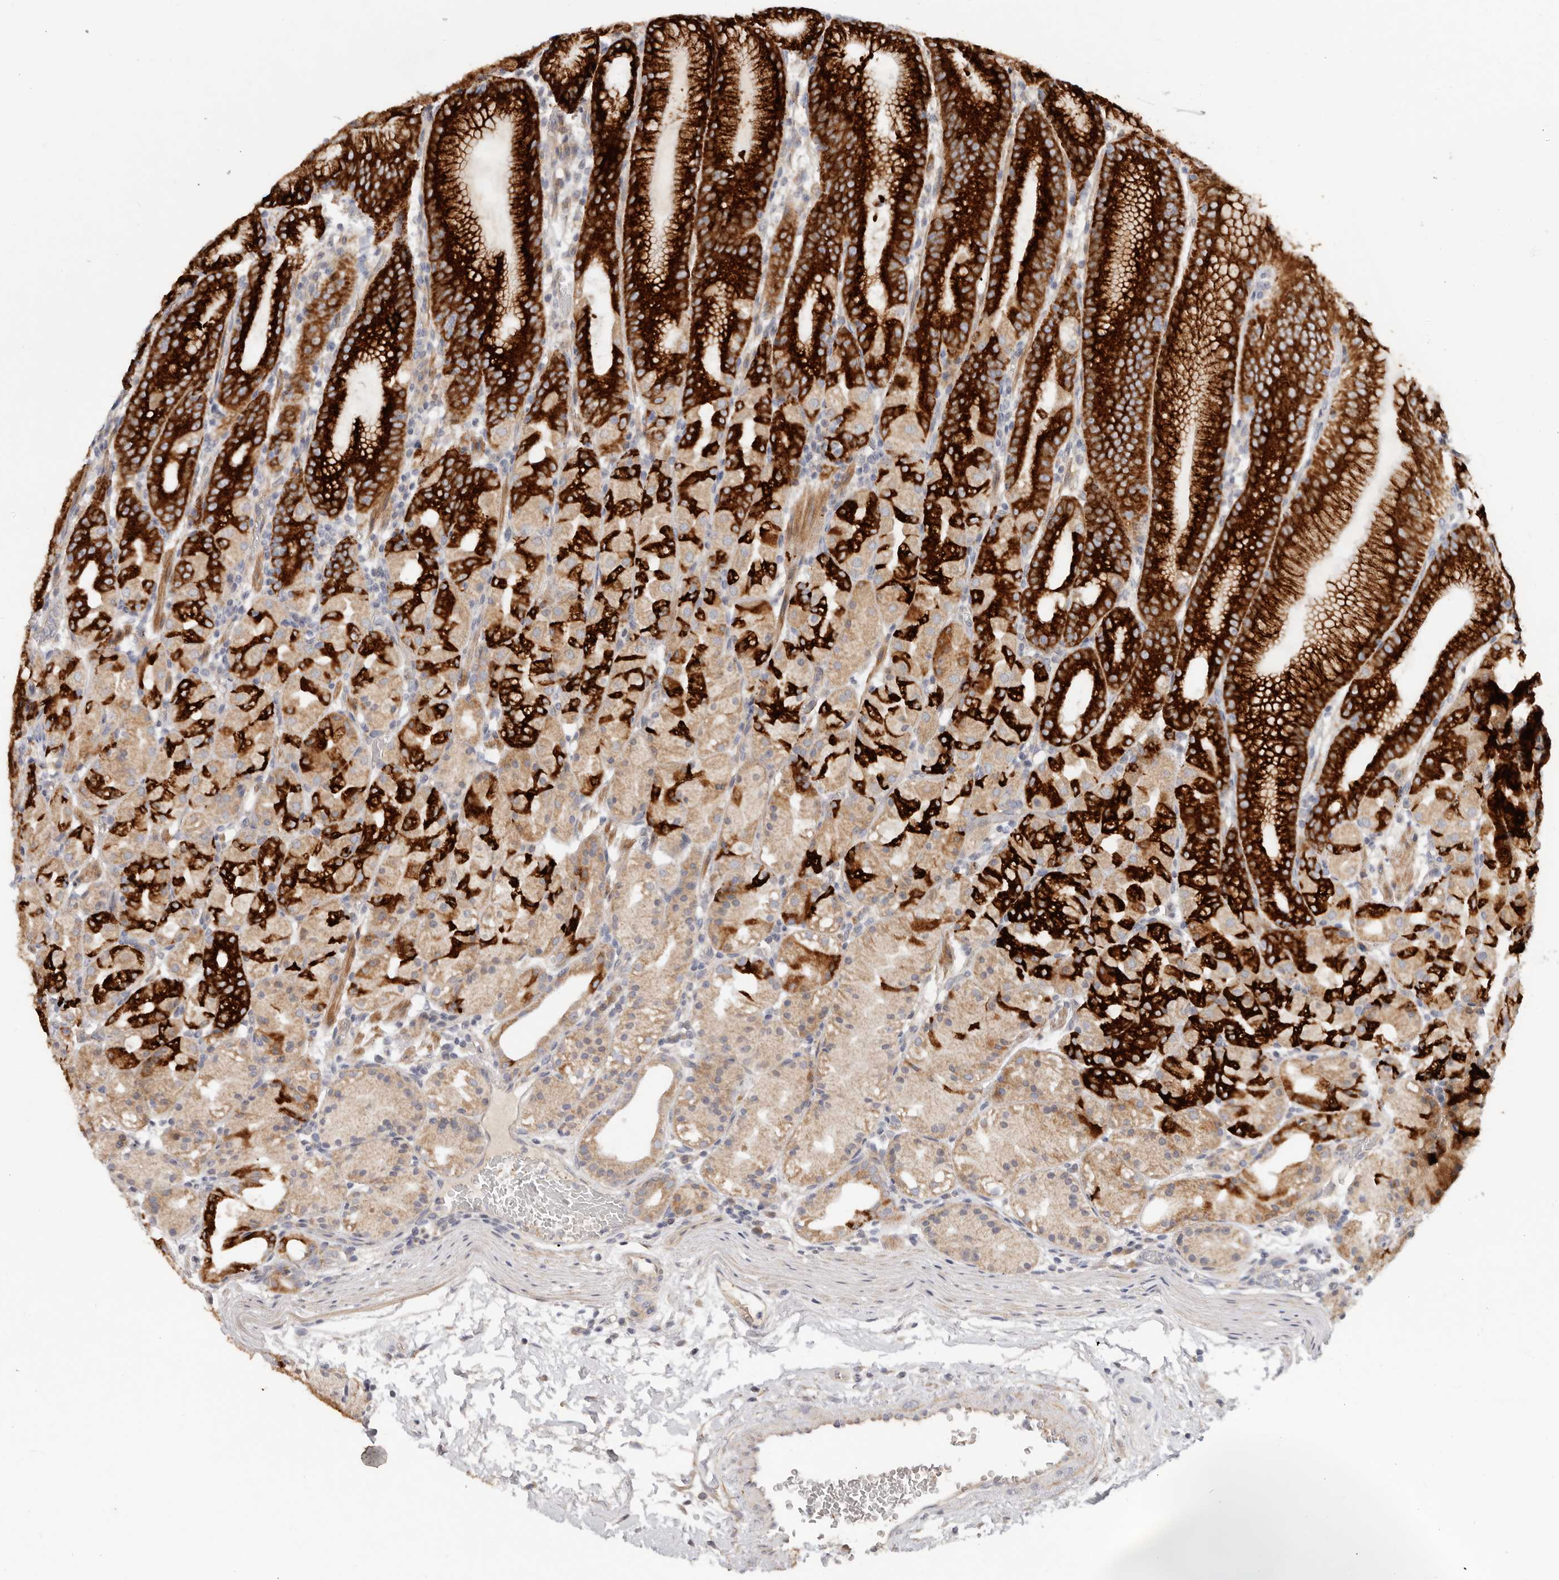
{"staining": {"intensity": "strong", "quantity": "25%-75%", "location": "cytoplasmic/membranous"}, "tissue": "stomach", "cell_type": "Glandular cells", "image_type": "normal", "snomed": [{"axis": "morphology", "description": "Normal tissue, NOS"}, {"axis": "topography", "description": "Stomach, upper"}], "caption": "Glandular cells display high levels of strong cytoplasmic/membranous positivity in about 25%-75% of cells in benign stomach.", "gene": "TFB2M", "patient": {"sex": "male", "age": 48}}